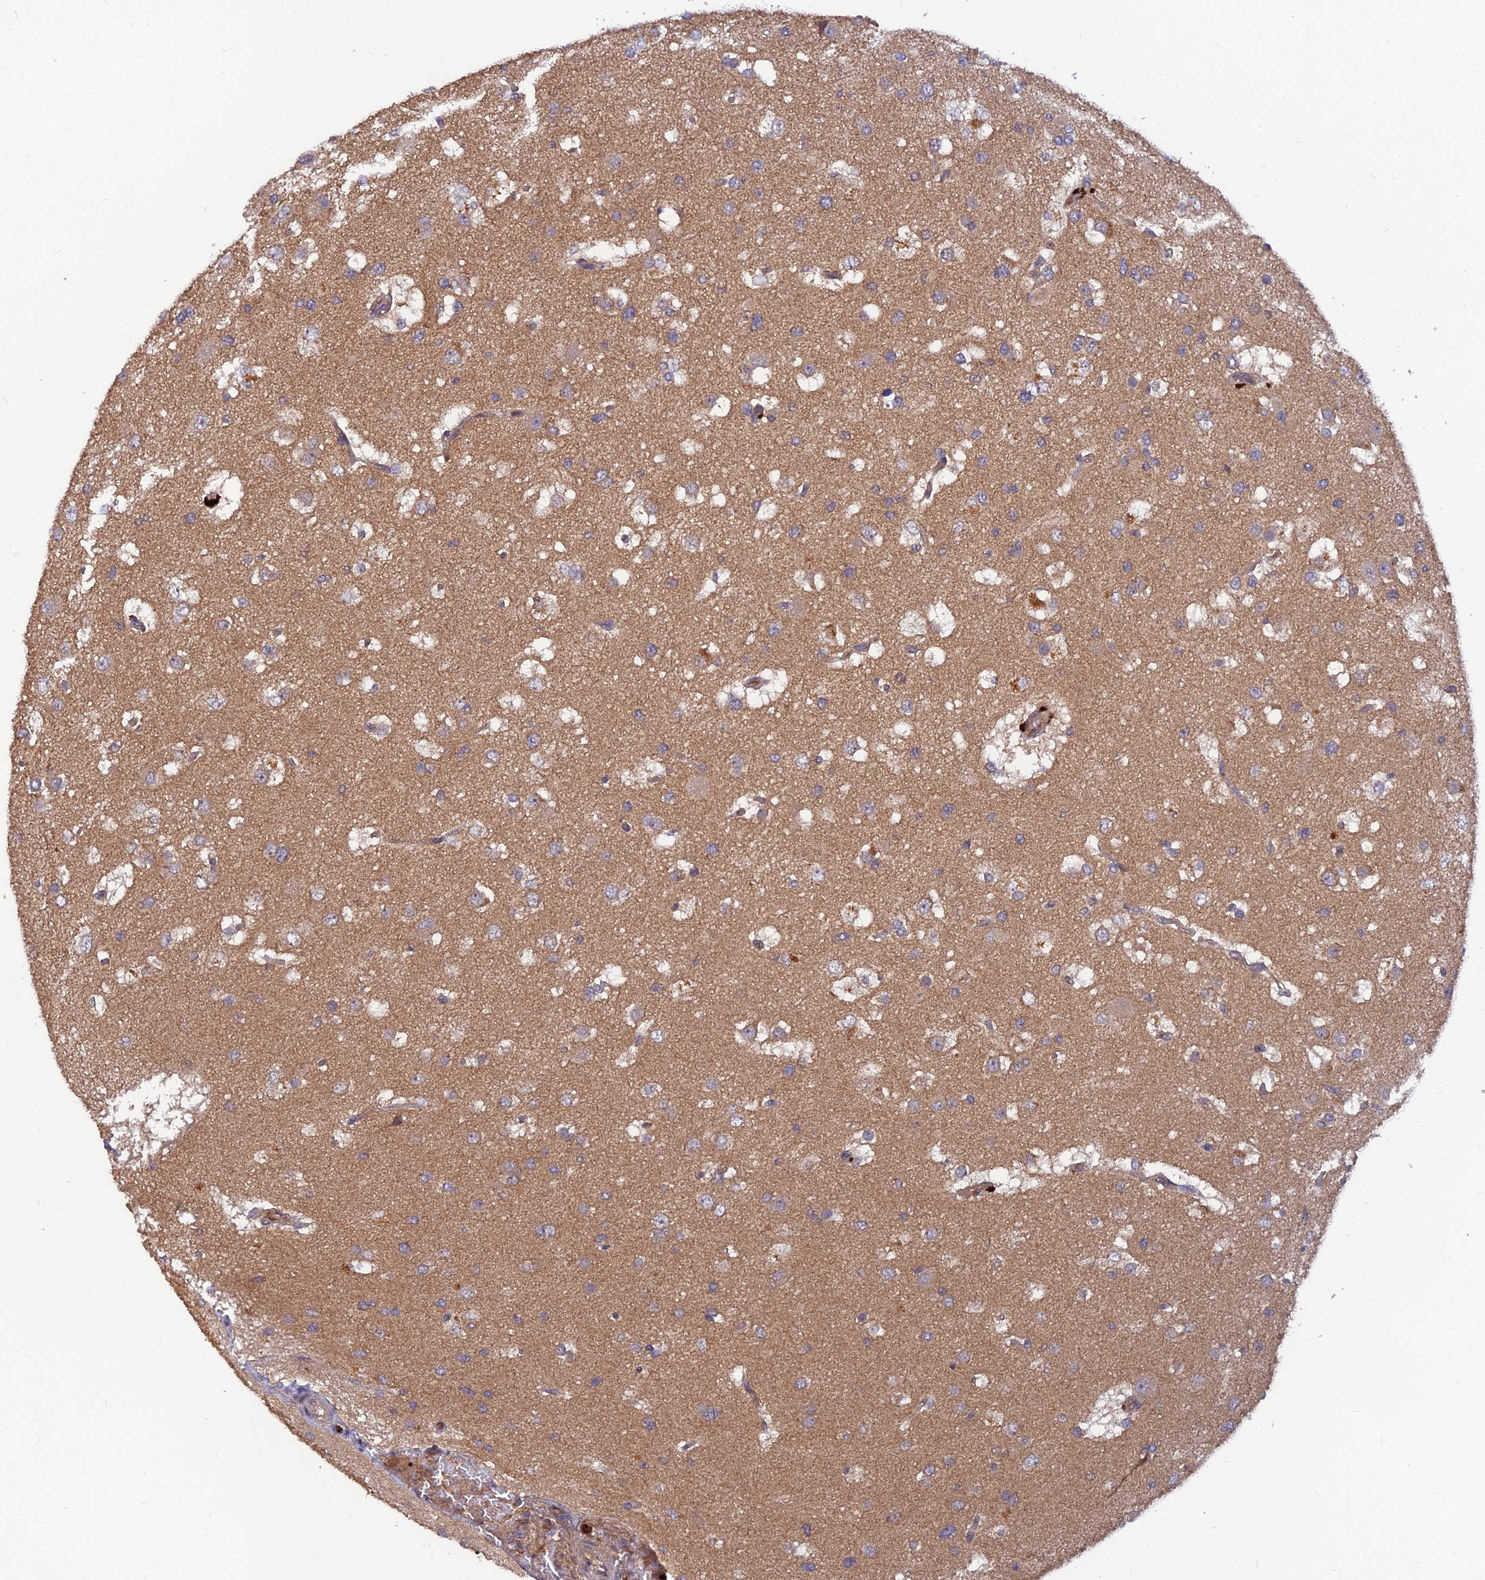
{"staining": {"intensity": "moderate", "quantity": "<25%", "location": "cytoplasmic/membranous"}, "tissue": "glioma", "cell_type": "Tumor cells", "image_type": "cancer", "snomed": [{"axis": "morphology", "description": "Glioma, malignant, High grade"}, {"axis": "topography", "description": "Brain"}], "caption": "Immunohistochemical staining of high-grade glioma (malignant) displays low levels of moderate cytoplasmic/membranous protein positivity in approximately <25% of tumor cells. The protein is shown in brown color, while the nuclei are stained blue.", "gene": "FAM151B", "patient": {"sex": "male", "age": 53}}